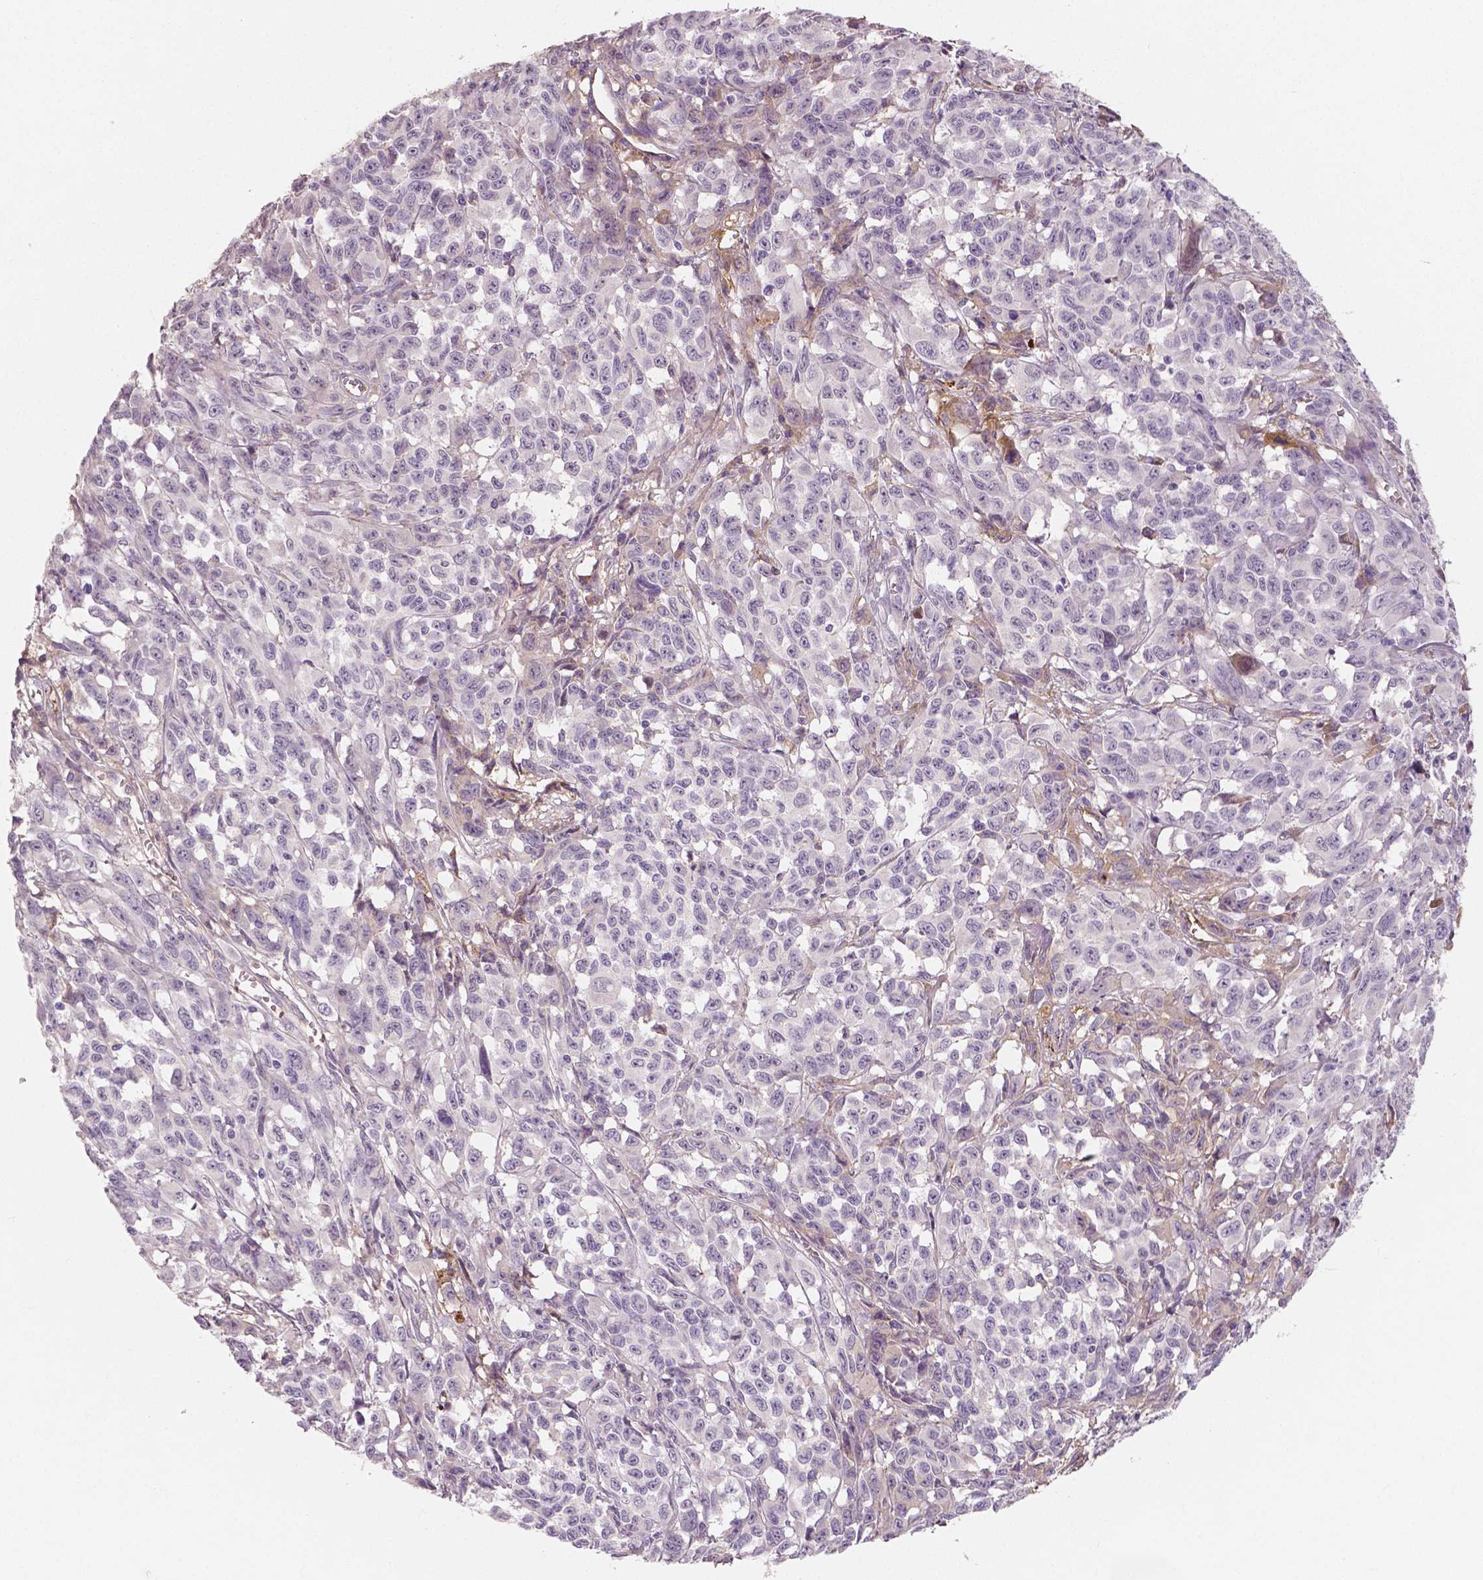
{"staining": {"intensity": "negative", "quantity": "none", "location": "none"}, "tissue": "melanoma", "cell_type": "Tumor cells", "image_type": "cancer", "snomed": [{"axis": "morphology", "description": "Malignant melanoma, NOS"}, {"axis": "topography", "description": "Vulva, labia, clitoris and Bartholin´s gland, NO"}], "caption": "This is an immunohistochemistry (IHC) image of malignant melanoma. There is no staining in tumor cells.", "gene": "APOA4", "patient": {"sex": "female", "age": 75}}